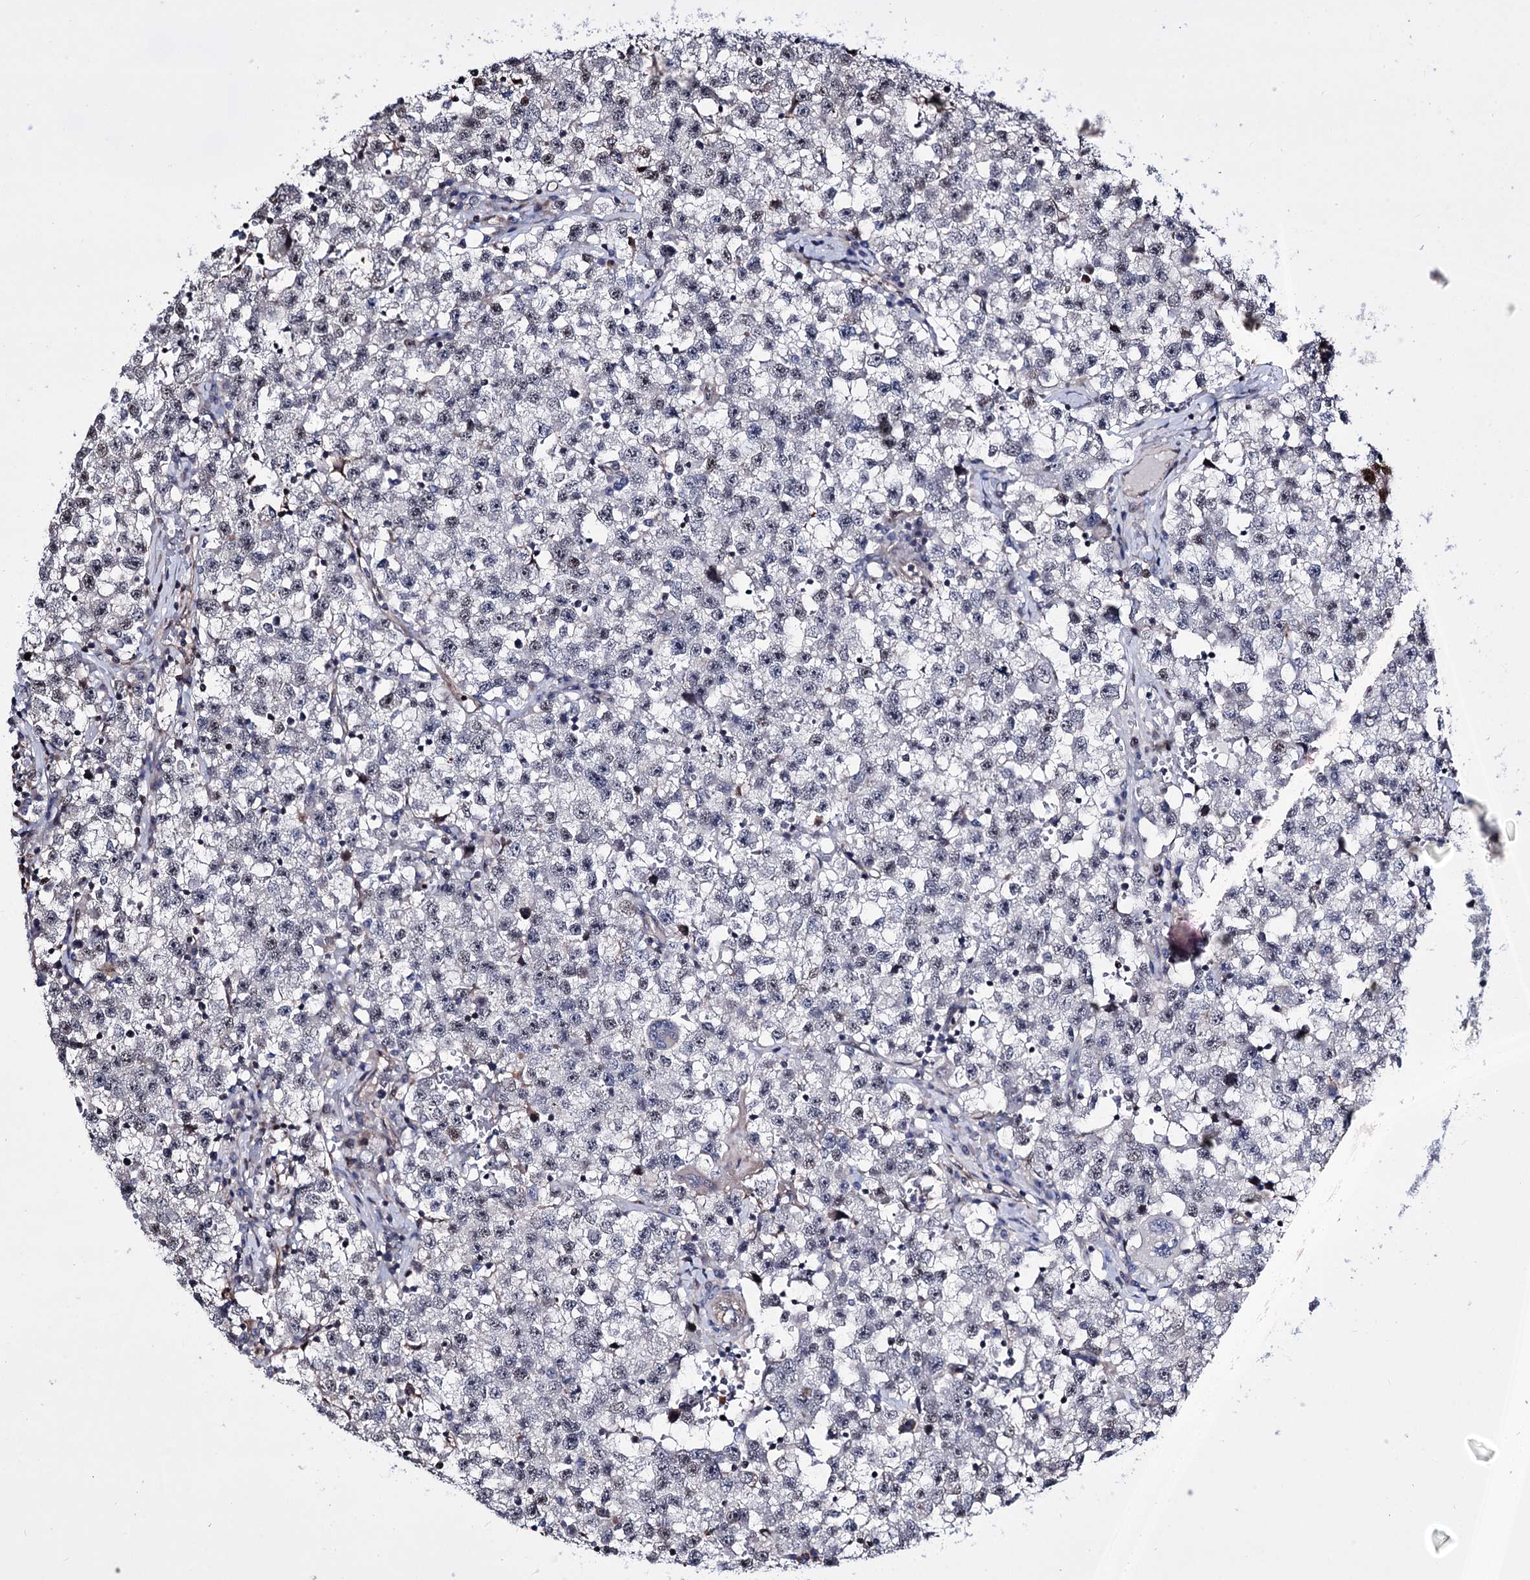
{"staining": {"intensity": "moderate", "quantity": "25%-75%", "location": "nuclear"}, "tissue": "testis cancer", "cell_type": "Tumor cells", "image_type": "cancer", "snomed": [{"axis": "morphology", "description": "Seminoma, NOS"}, {"axis": "topography", "description": "Testis"}], "caption": "A photomicrograph showing moderate nuclear expression in approximately 25%-75% of tumor cells in testis seminoma, as visualized by brown immunohistochemical staining.", "gene": "CHMP7", "patient": {"sex": "male", "age": 22}}